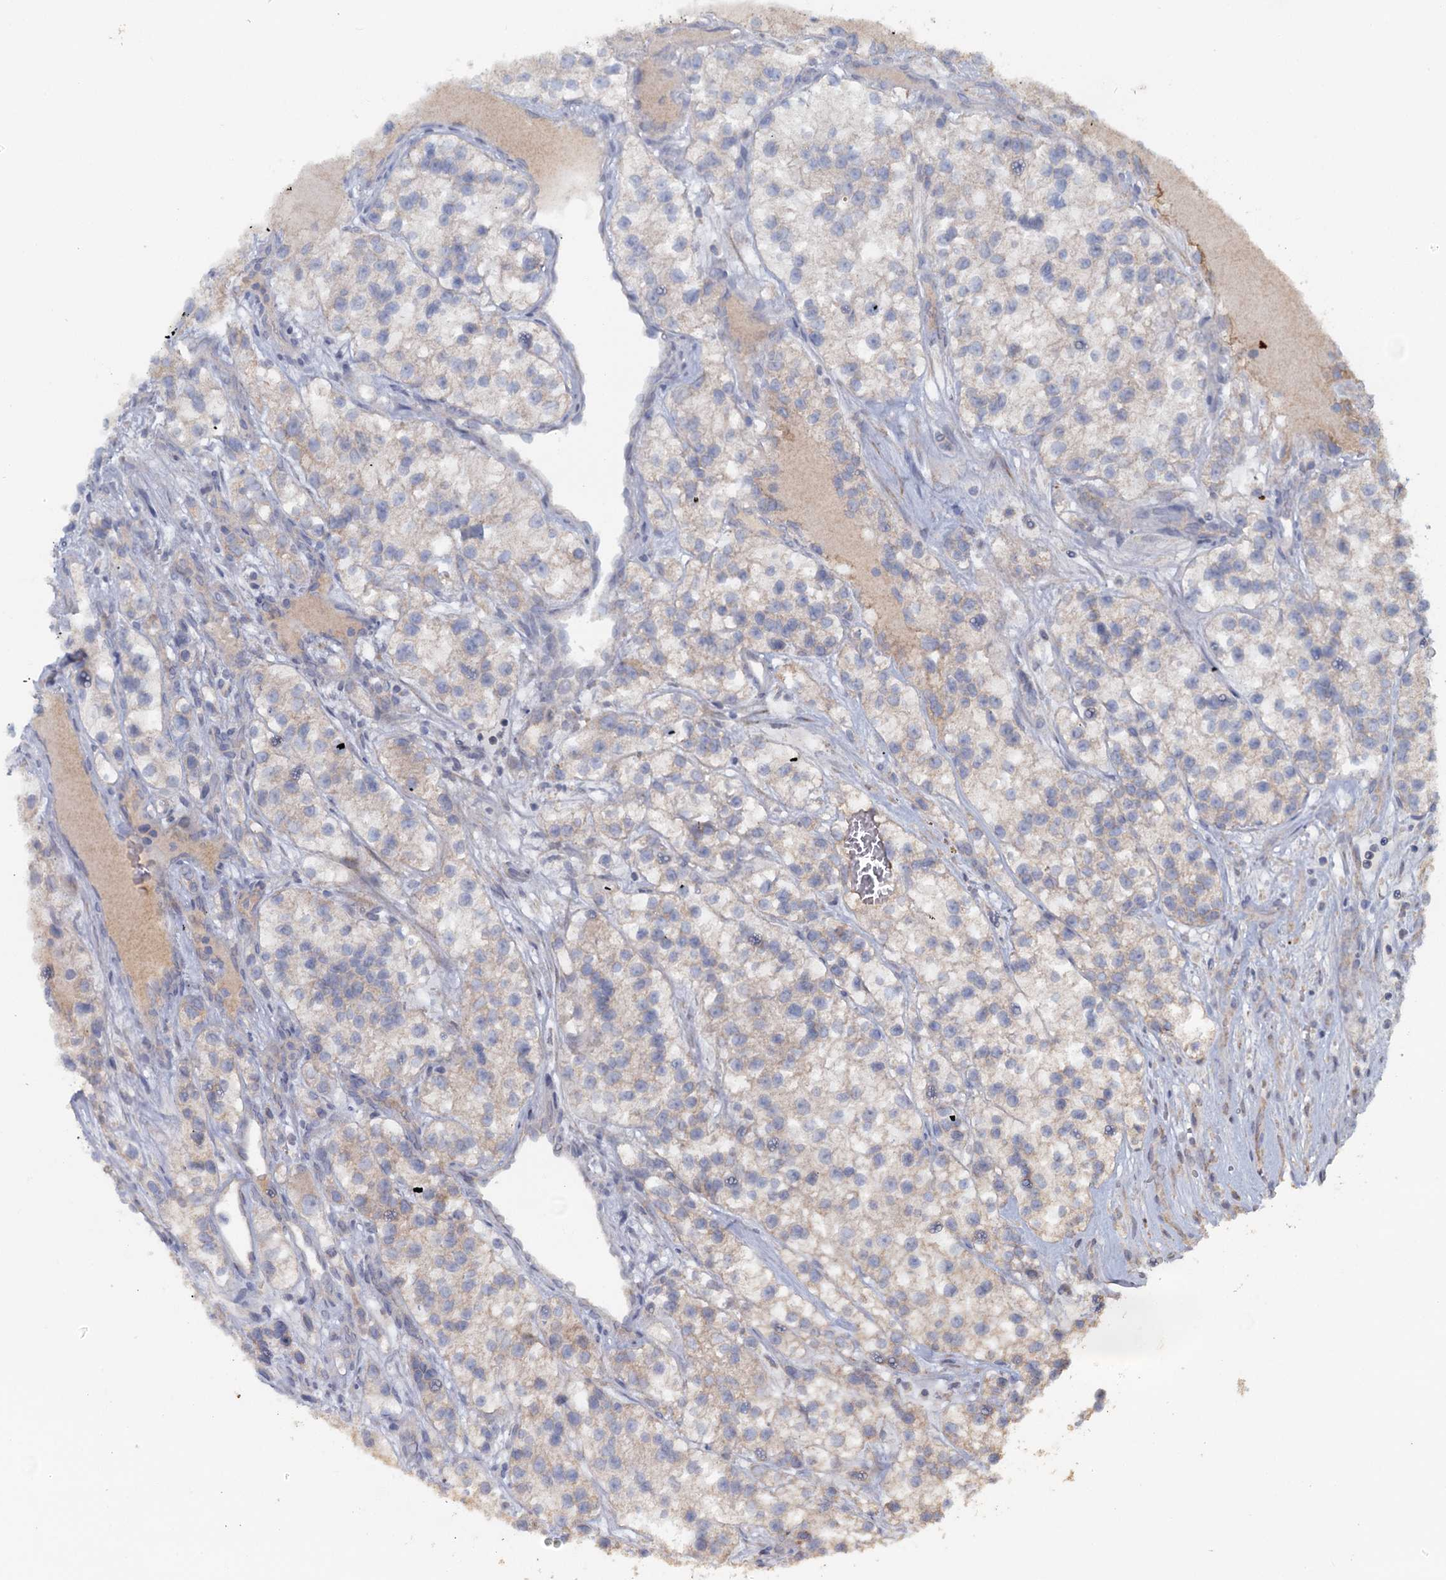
{"staining": {"intensity": "weak", "quantity": "<25%", "location": "cytoplasmic/membranous"}, "tissue": "renal cancer", "cell_type": "Tumor cells", "image_type": "cancer", "snomed": [{"axis": "morphology", "description": "Adenocarcinoma, NOS"}, {"axis": "topography", "description": "Kidney"}], "caption": "Tumor cells show no significant protein positivity in renal adenocarcinoma.", "gene": "FUNDC1", "patient": {"sex": "female", "age": 57}}